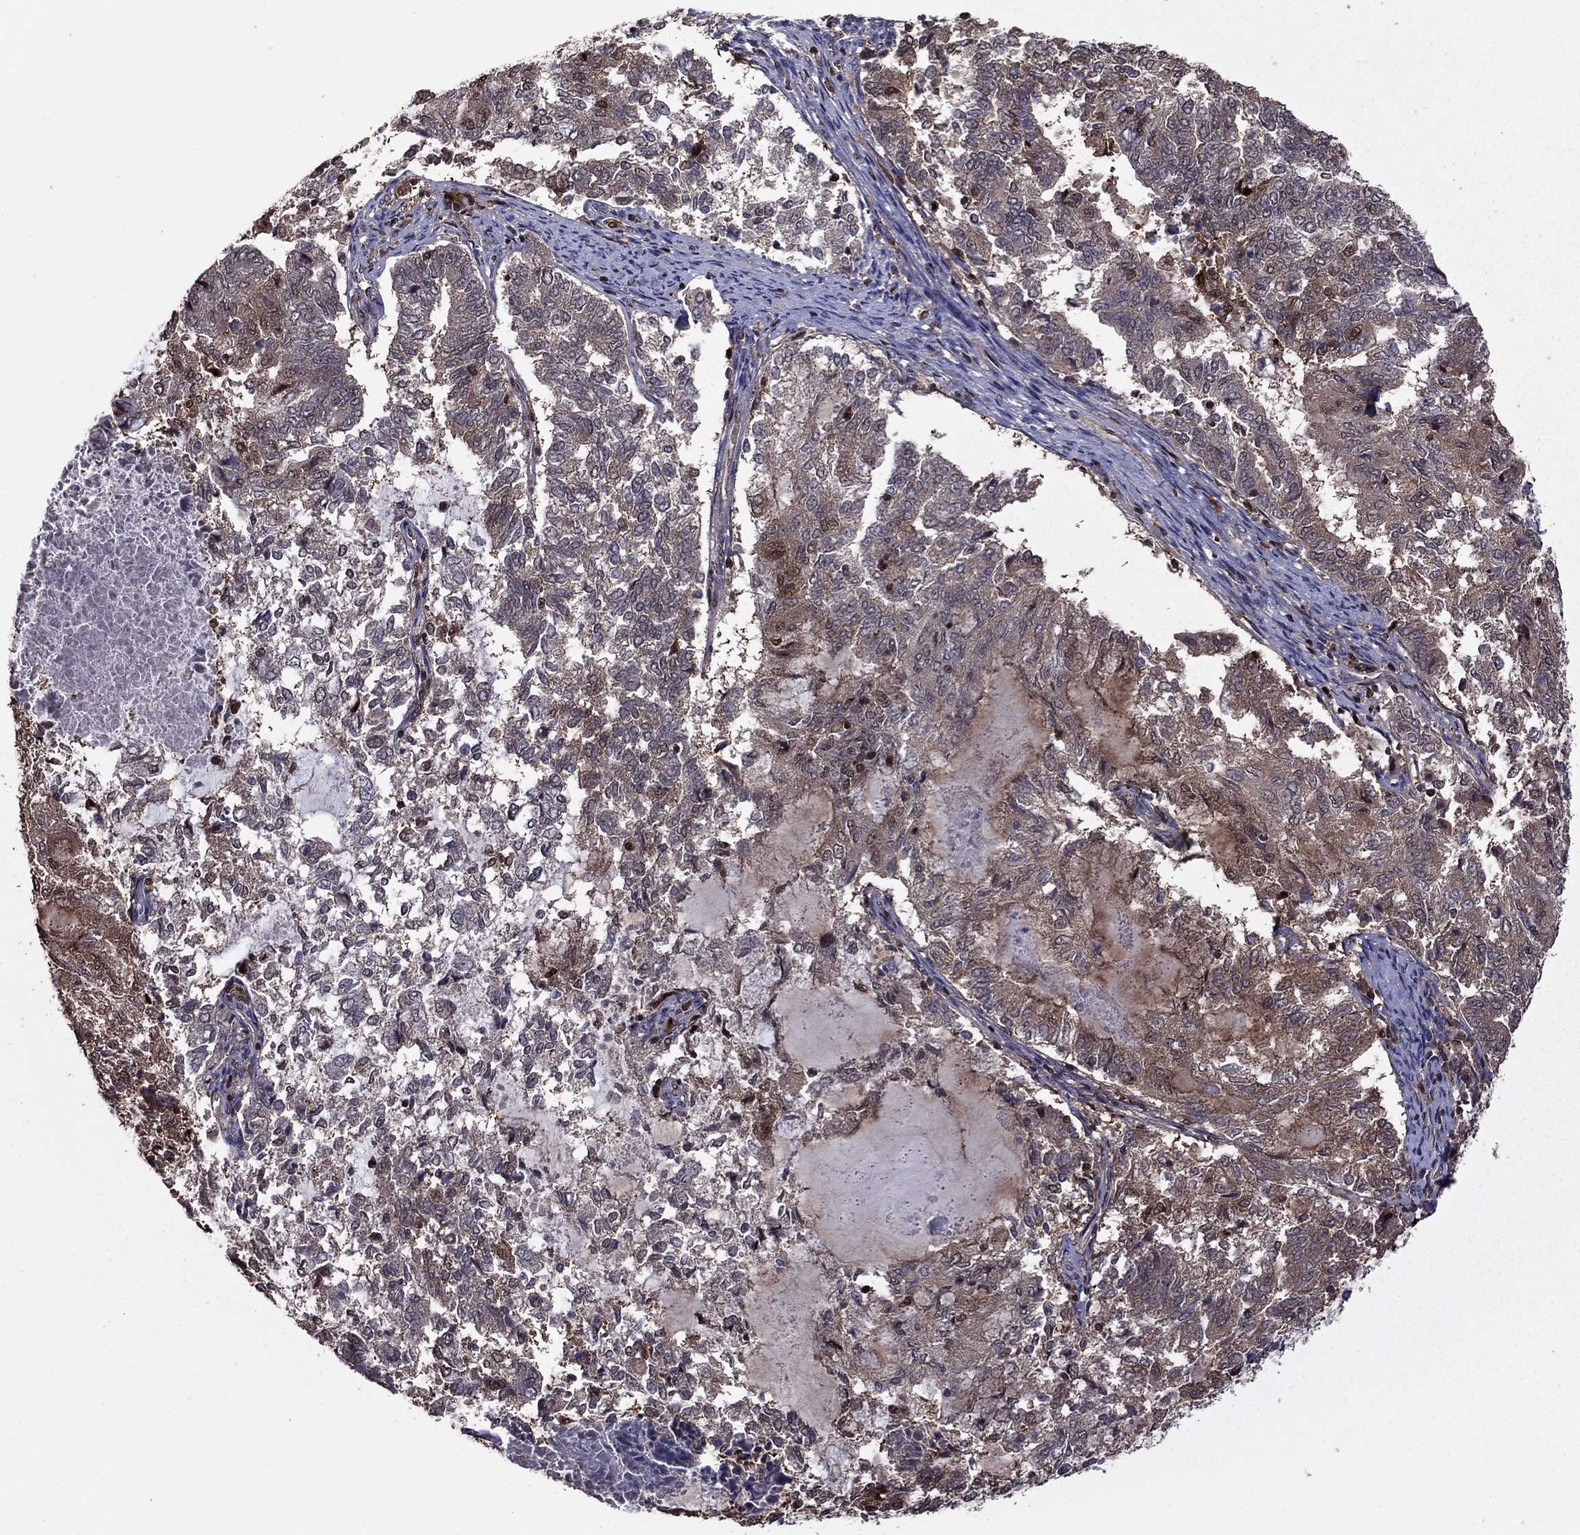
{"staining": {"intensity": "moderate", "quantity": "<25%", "location": "cytoplasmic/membranous,nuclear"}, "tissue": "endometrial cancer", "cell_type": "Tumor cells", "image_type": "cancer", "snomed": [{"axis": "morphology", "description": "Adenocarcinoma, NOS"}, {"axis": "topography", "description": "Endometrium"}], "caption": "The histopathology image demonstrates a brown stain indicating the presence of a protein in the cytoplasmic/membranous and nuclear of tumor cells in adenocarcinoma (endometrial).", "gene": "APPBP2", "patient": {"sex": "female", "age": 65}}